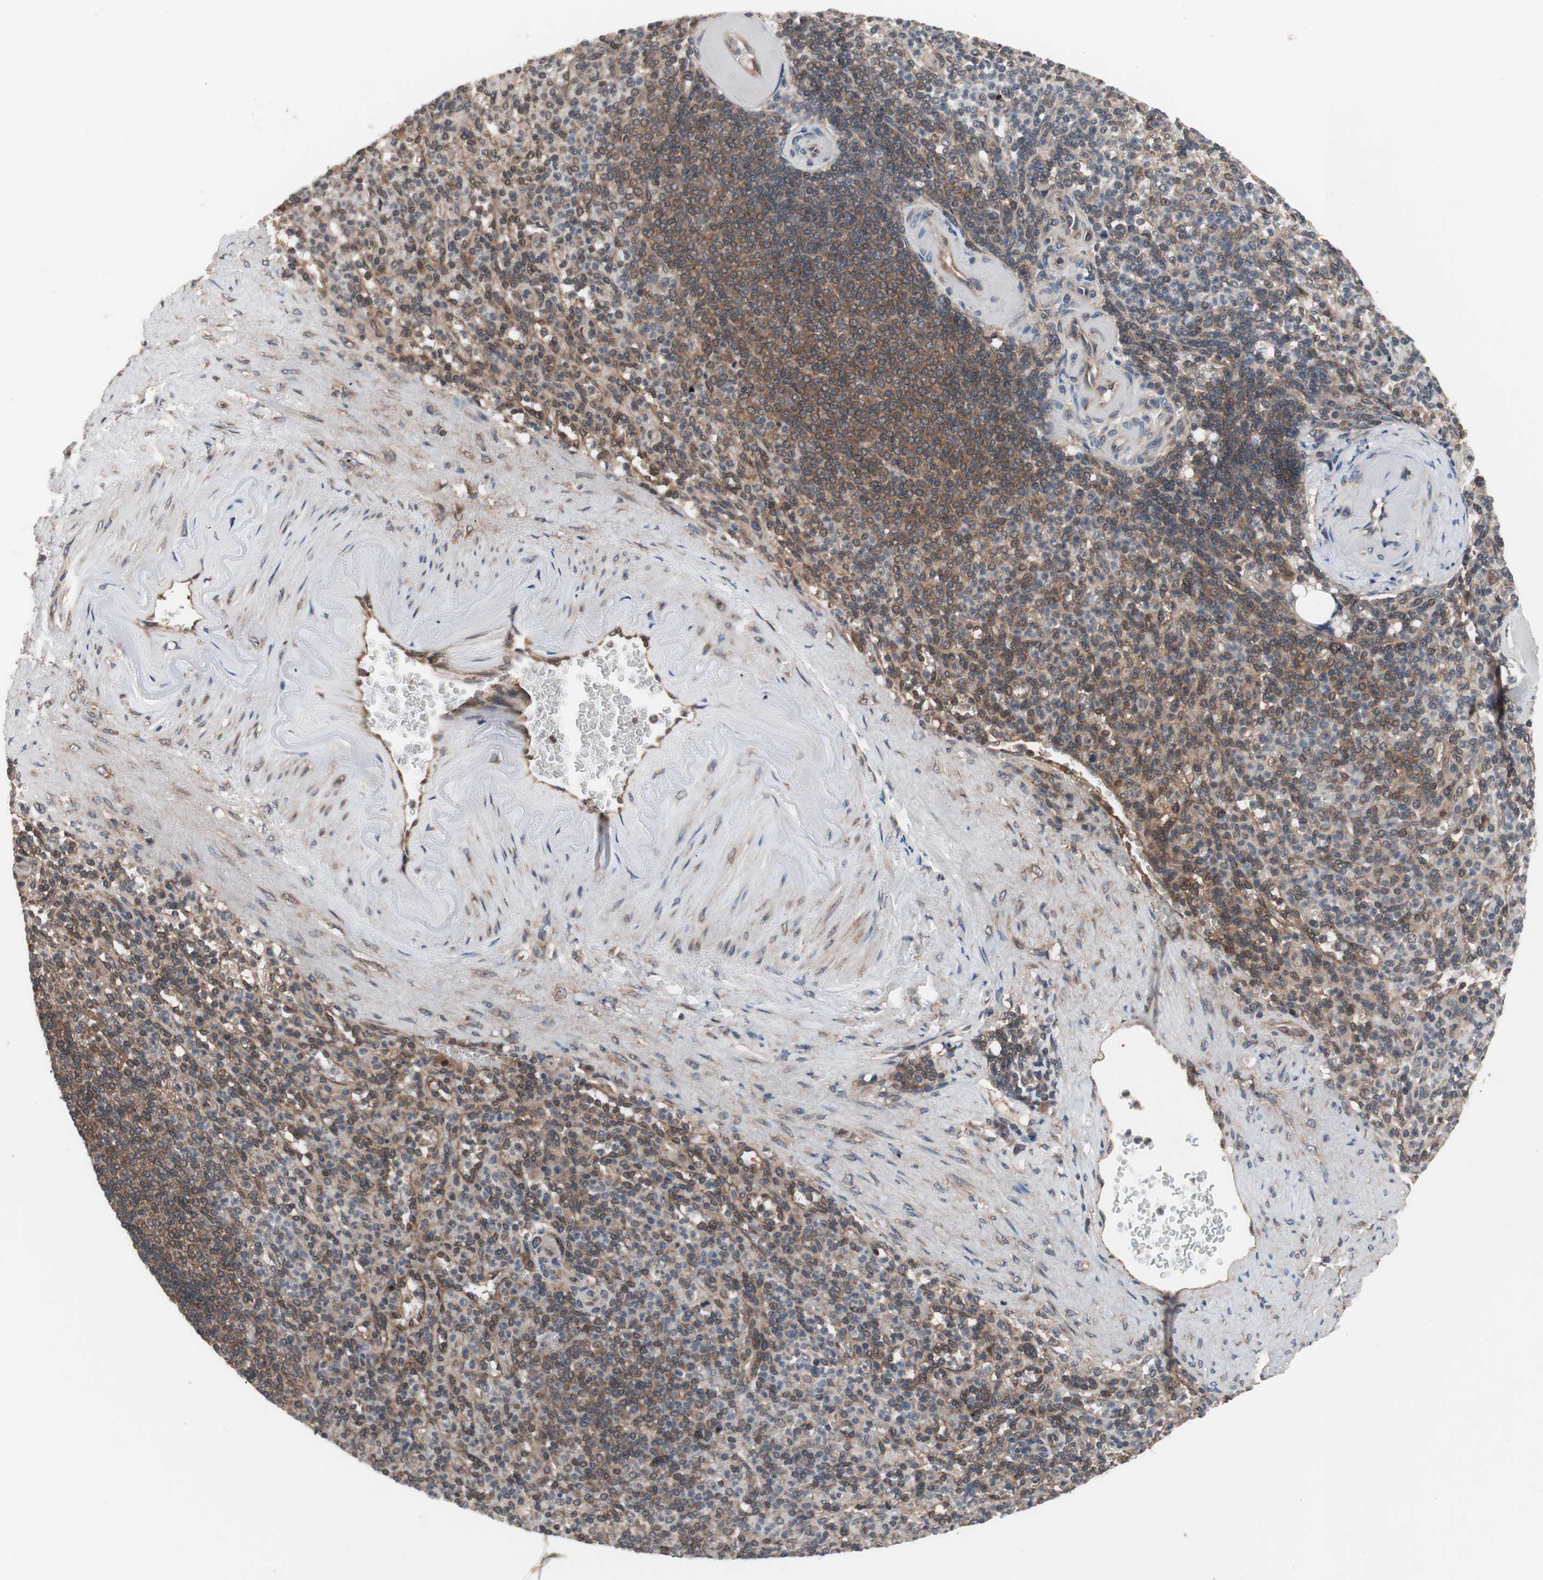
{"staining": {"intensity": "moderate", "quantity": ">75%", "location": "cytoplasmic/membranous"}, "tissue": "spleen", "cell_type": "Cells in red pulp", "image_type": "normal", "snomed": [{"axis": "morphology", "description": "Normal tissue, NOS"}, {"axis": "topography", "description": "Spleen"}], "caption": "Immunohistochemistry of benign spleen reveals medium levels of moderate cytoplasmic/membranous staining in approximately >75% of cells in red pulp.", "gene": "IRS1", "patient": {"sex": "female", "age": 74}}